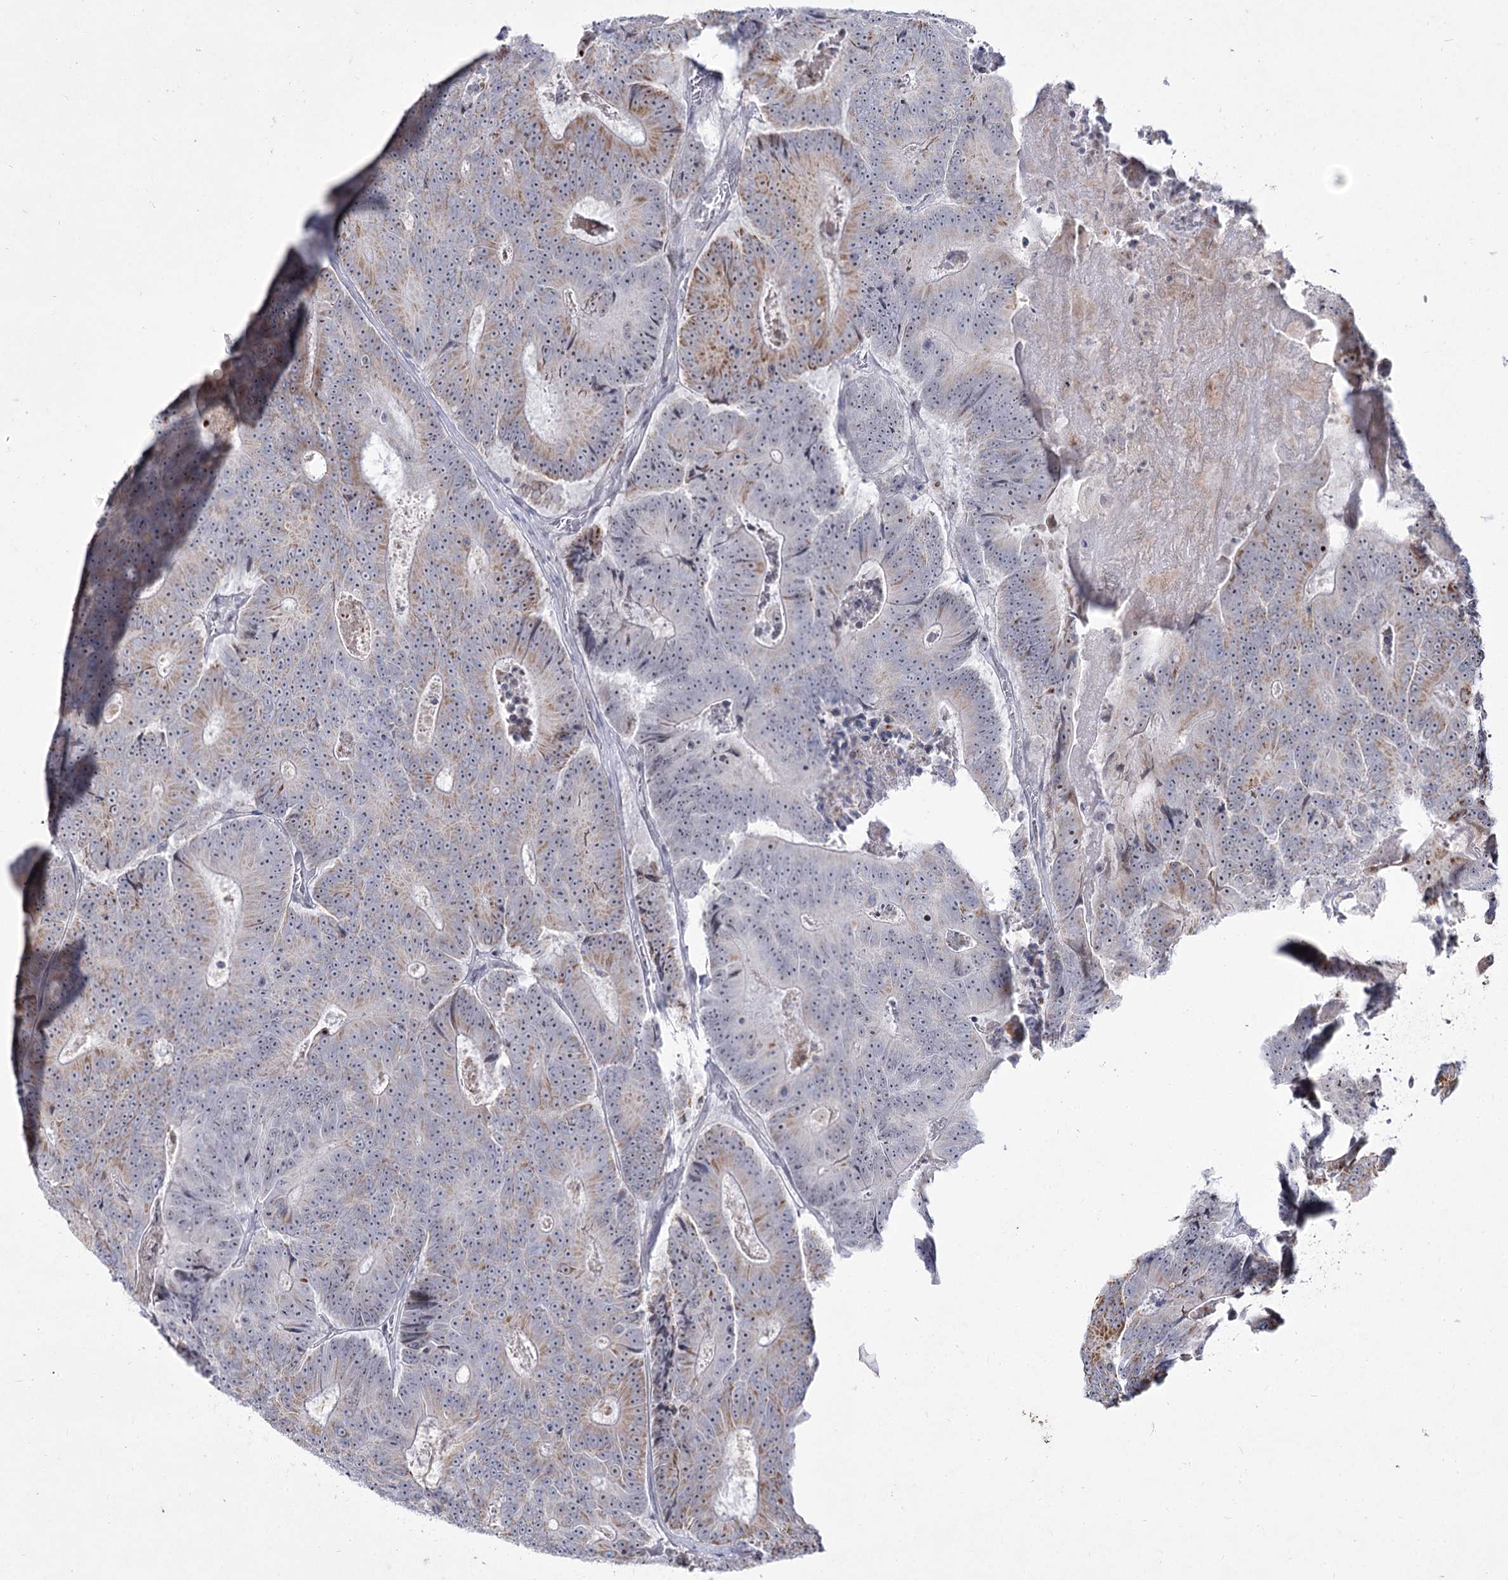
{"staining": {"intensity": "weak", "quantity": "<25%", "location": "cytoplasmic/membranous"}, "tissue": "colorectal cancer", "cell_type": "Tumor cells", "image_type": "cancer", "snomed": [{"axis": "morphology", "description": "Adenocarcinoma, NOS"}, {"axis": "topography", "description": "Colon"}], "caption": "This image is of adenocarcinoma (colorectal) stained with immunohistochemistry to label a protein in brown with the nuclei are counter-stained blue. There is no expression in tumor cells.", "gene": "DDX50", "patient": {"sex": "male", "age": 83}}